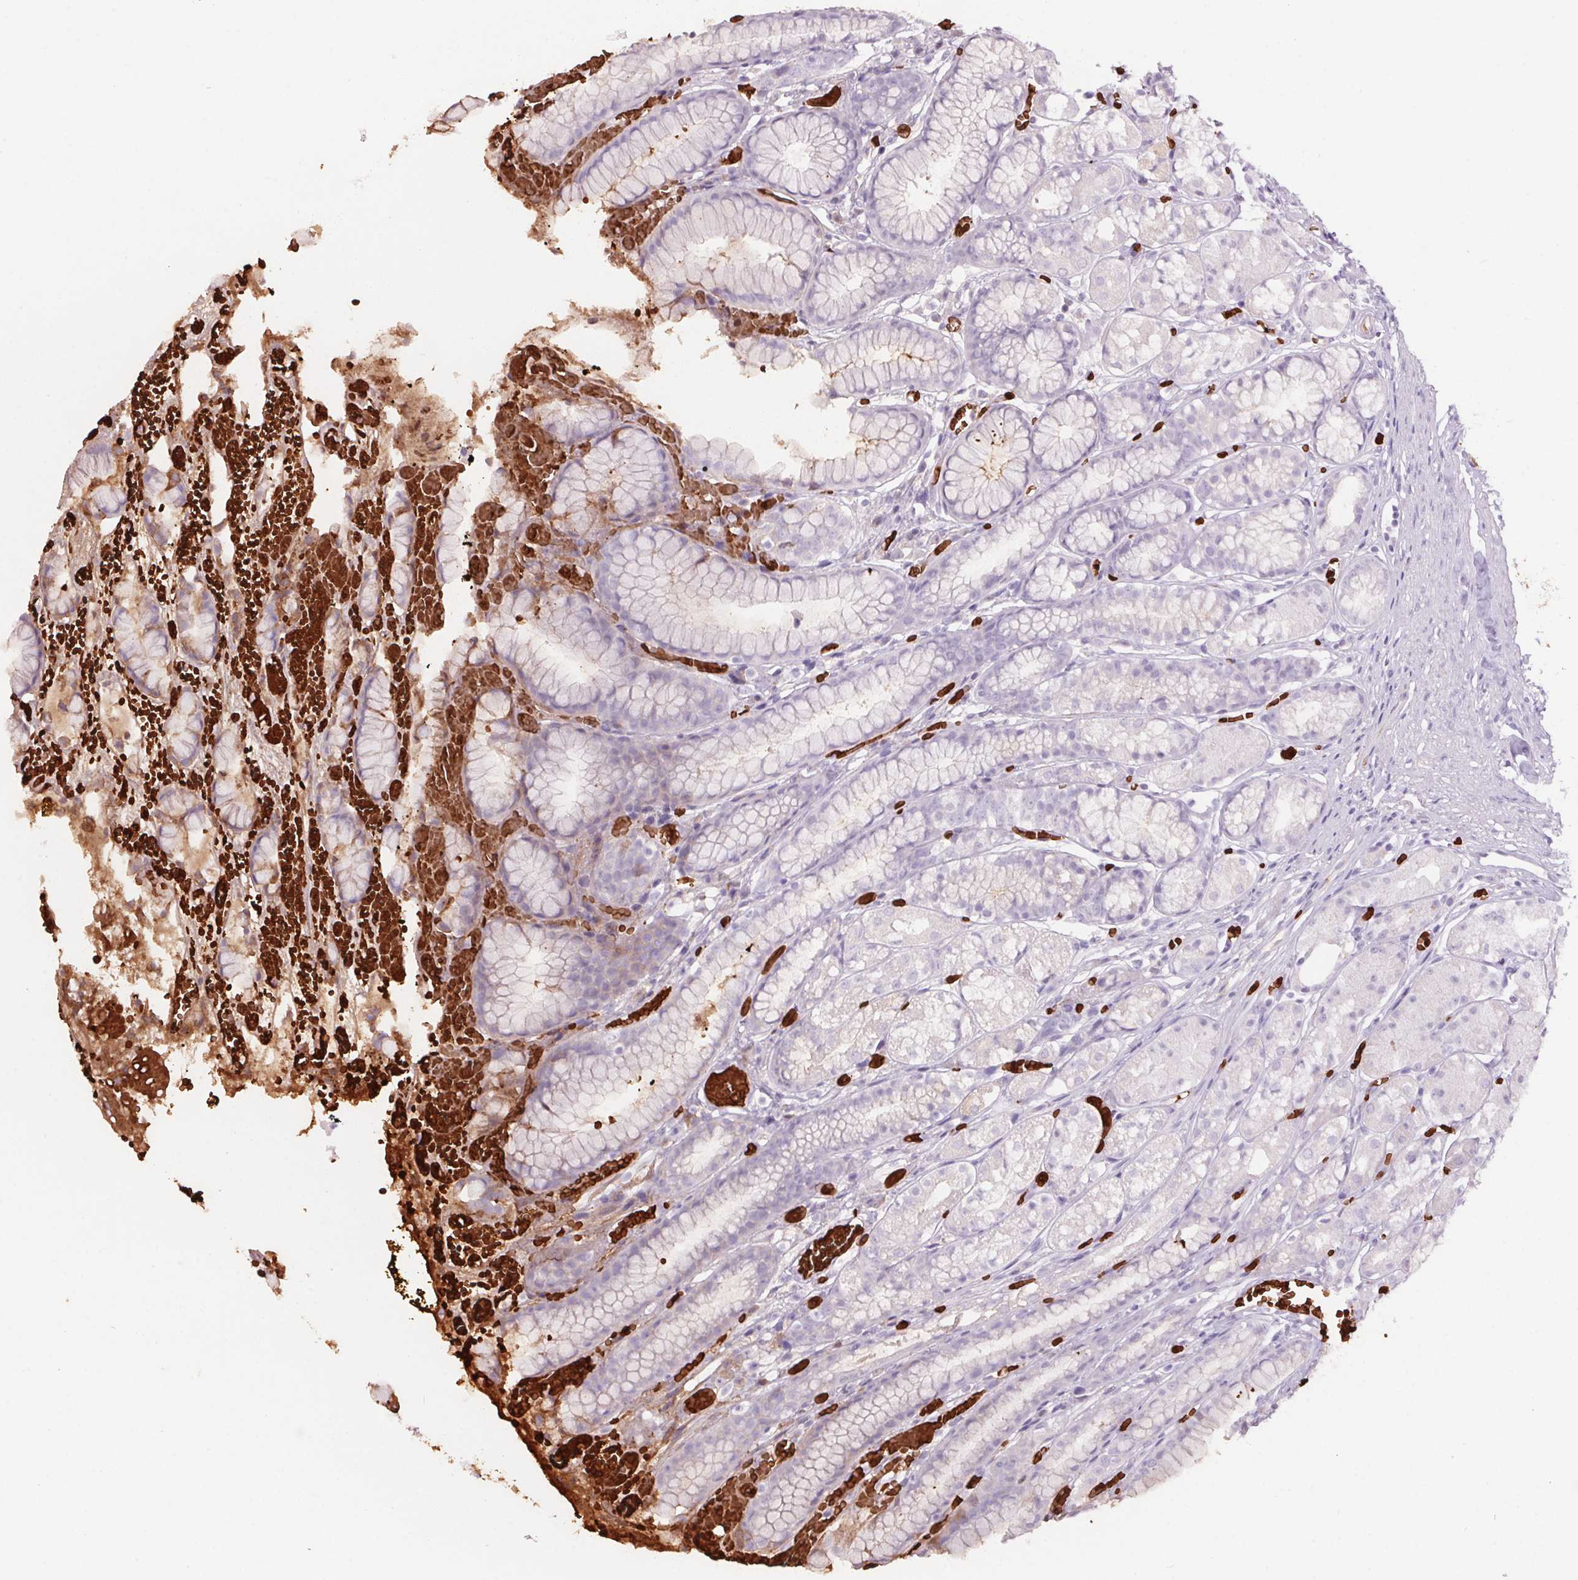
{"staining": {"intensity": "negative", "quantity": "none", "location": "none"}, "tissue": "stomach", "cell_type": "Glandular cells", "image_type": "normal", "snomed": [{"axis": "morphology", "description": "Normal tissue, NOS"}, {"axis": "topography", "description": "Smooth muscle"}, {"axis": "topography", "description": "Stomach"}], "caption": "Stomach stained for a protein using IHC demonstrates no positivity glandular cells.", "gene": "HBQ1", "patient": {"sex": "male", "age": 70}}